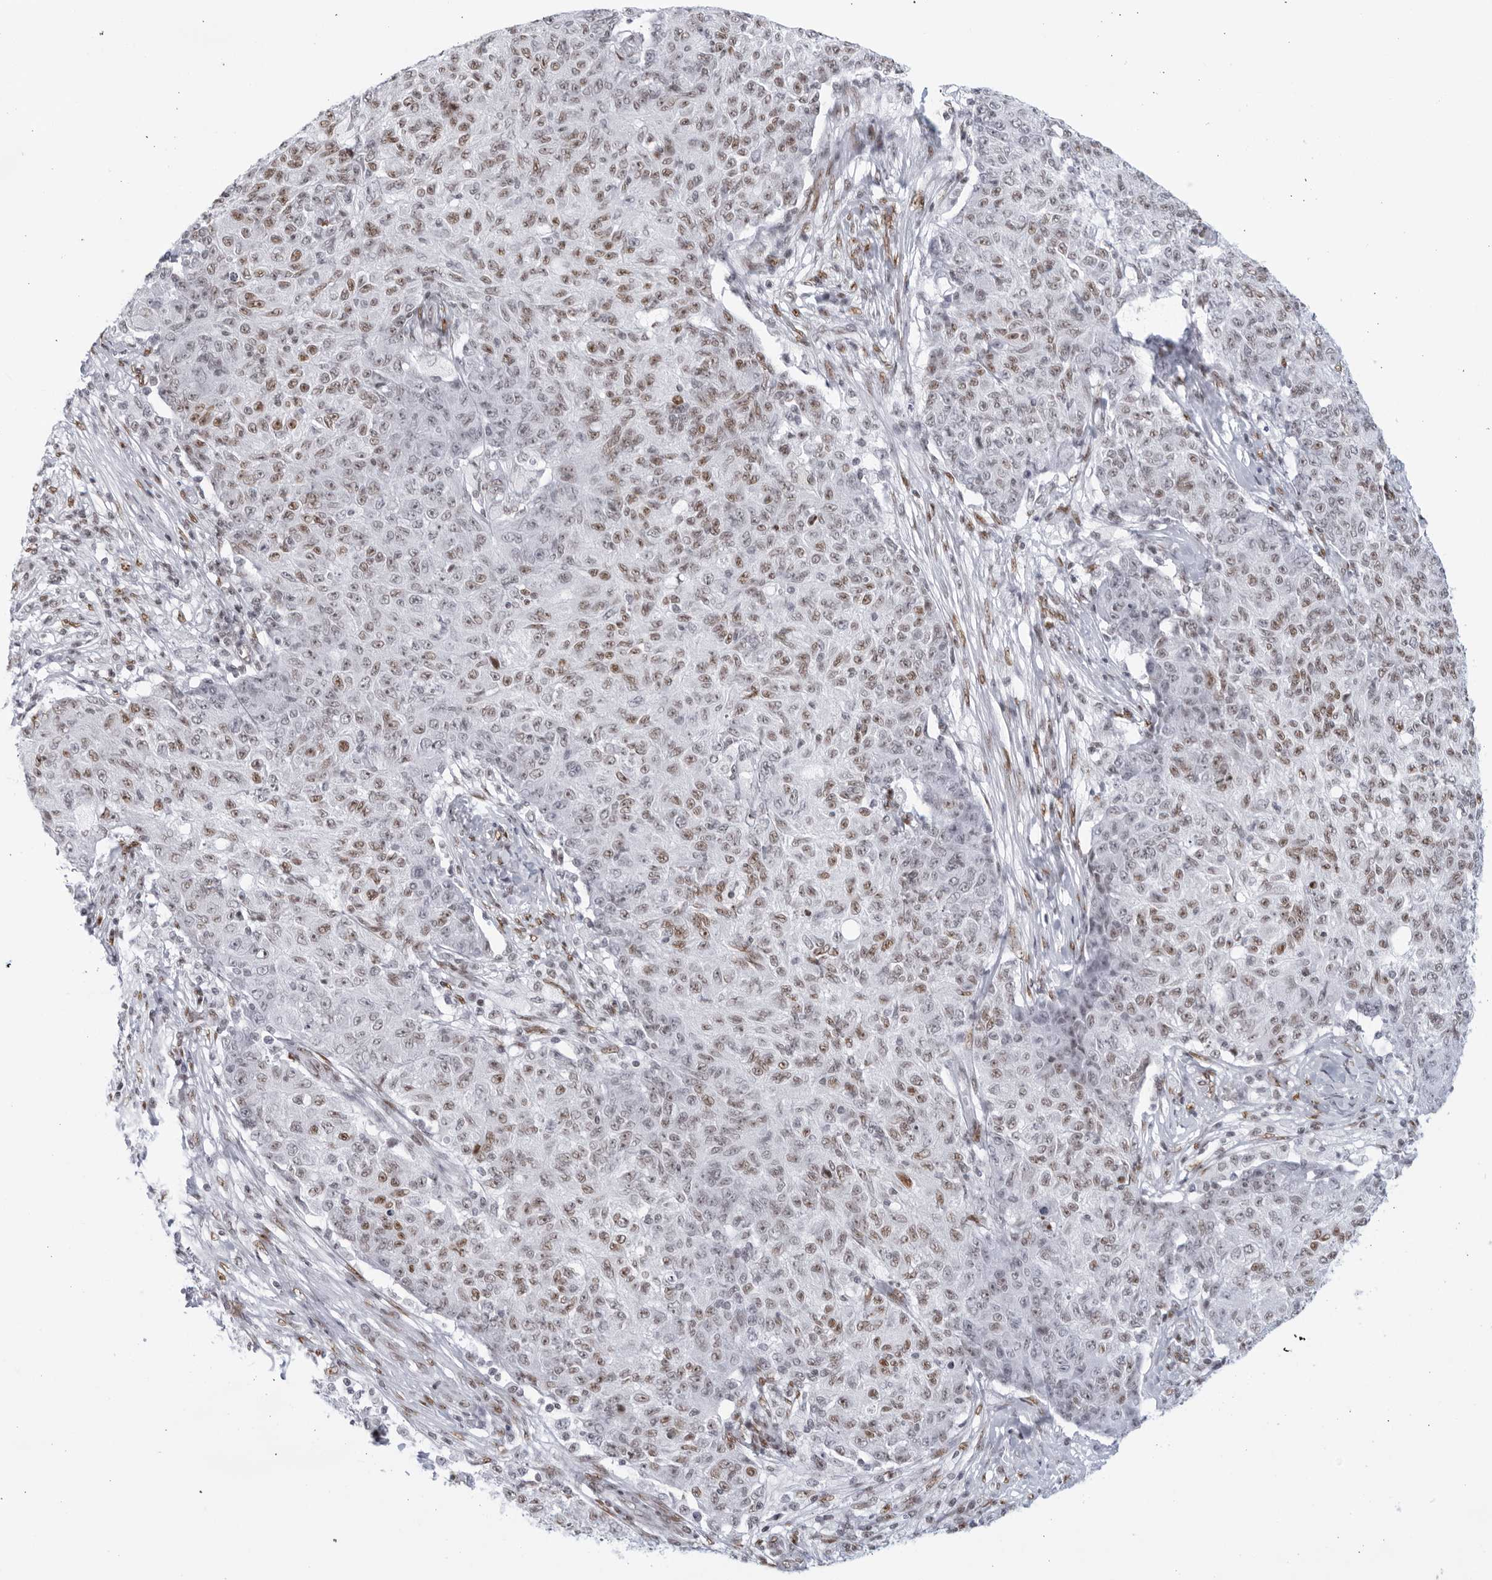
{"staining": {"intensity": "moderate", "quantity": ">75%", "location": "nuclear"}, "tissue": "ovarian cancer", "cell_type": "Tumor cells", "image_type": "cancer", "snomed": [{"axis": "morphology", "description": "Carcinoma, endometroid"}, {"axis": "topography", "description": "Ovary"}], "caption": "High-magnification brightfield microscopy of ovarian cancer (endometroid carcinoma) stained with DAB (3,3'-diaminobenzidine) (brown) and counterstained with hematoxylin (blue). tumor cells exhibit moderate nuclear positivity is seen in approximately>75% of cells.", "gene": "HP1BP3", "patient": {"sex": "female", "age": 42}}